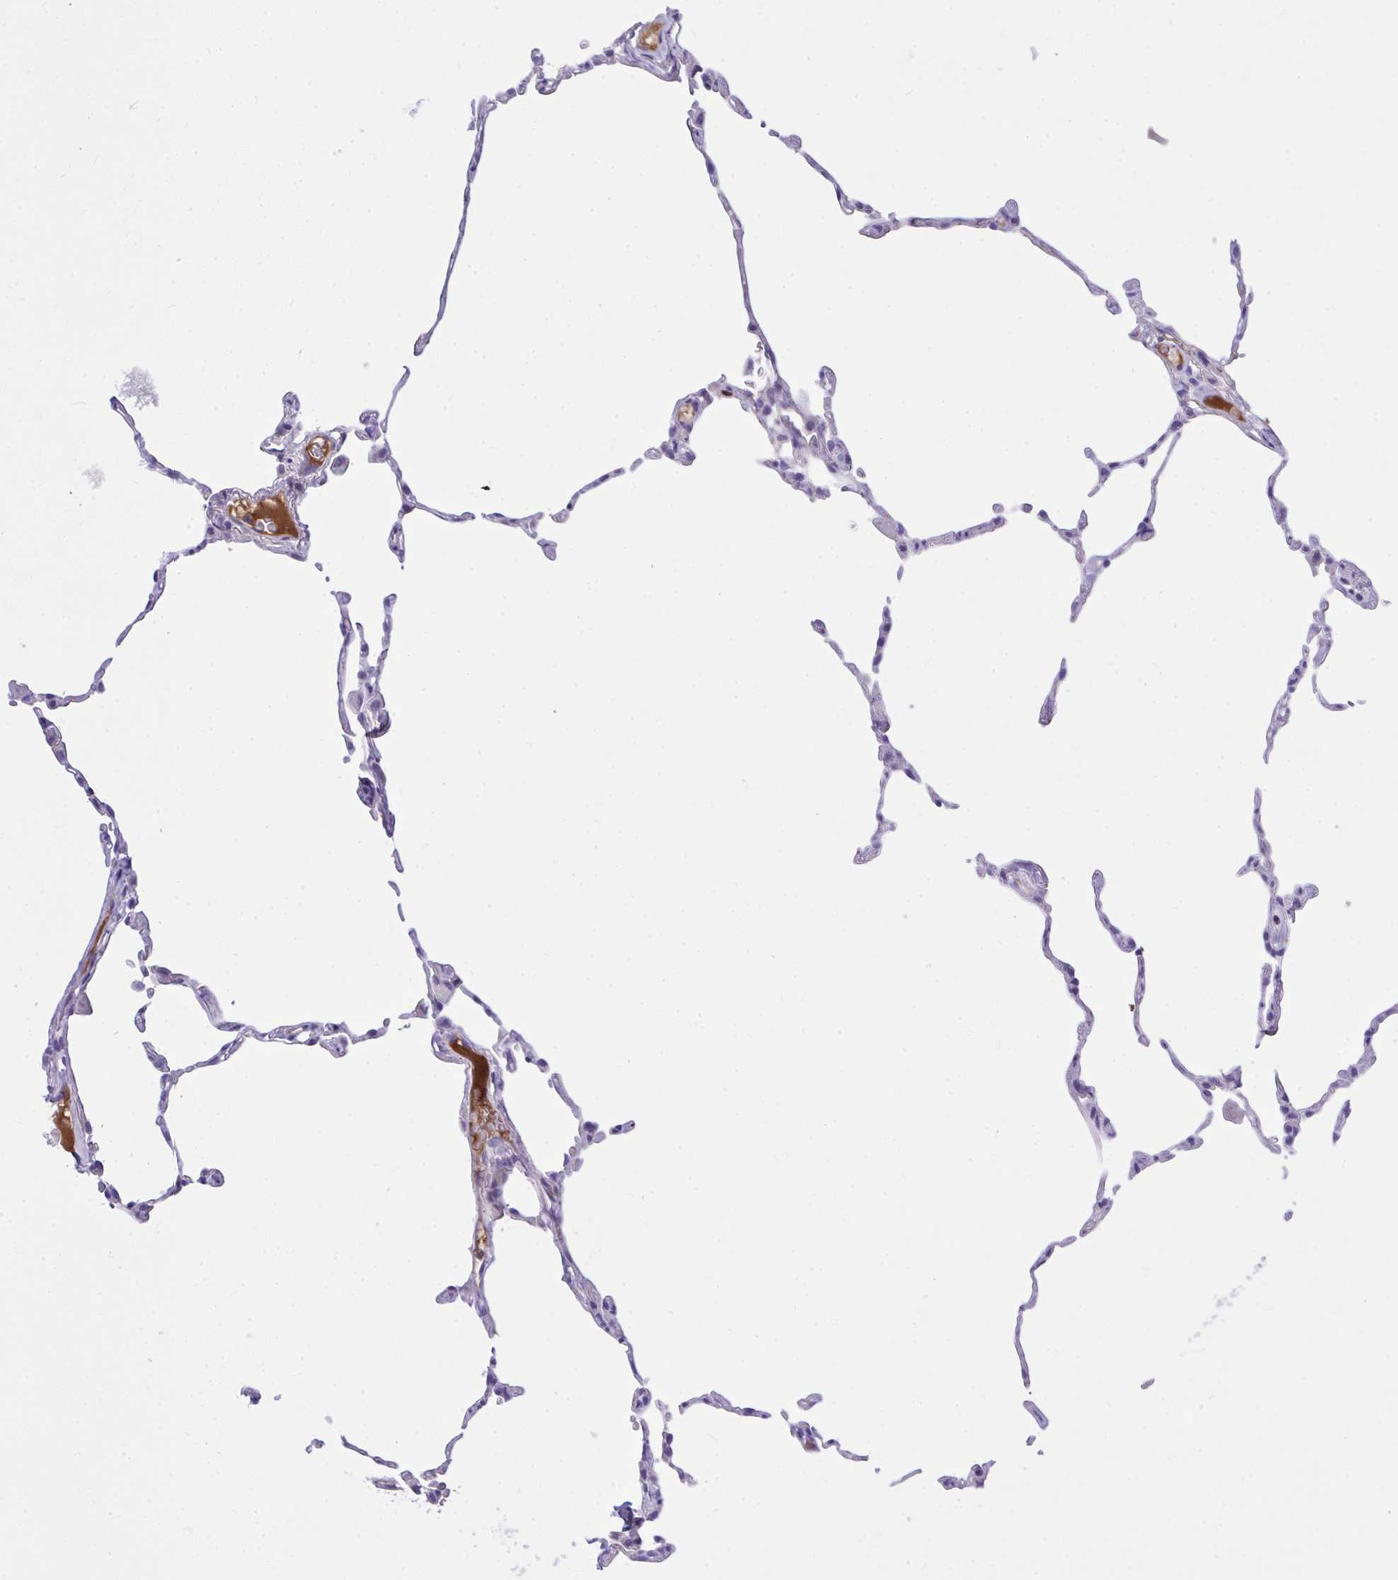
{"staining": {"intensity": "negative", "quantity": "none", "location": "none"}, "tissue": "lung", "cell_type": "Alveolar cells", "image_type": "normal", "snomed": [{"axis": "morphology", "description": "Normal tissue, NOS"}, {"axis": "topography", "description": "Lung"}], "caption": "This is an IHC histopathology image of normal human lung. There is no expression in alveolar cells.", "gene": "HRG", "patient": {"sex": "female", "age": 57}}